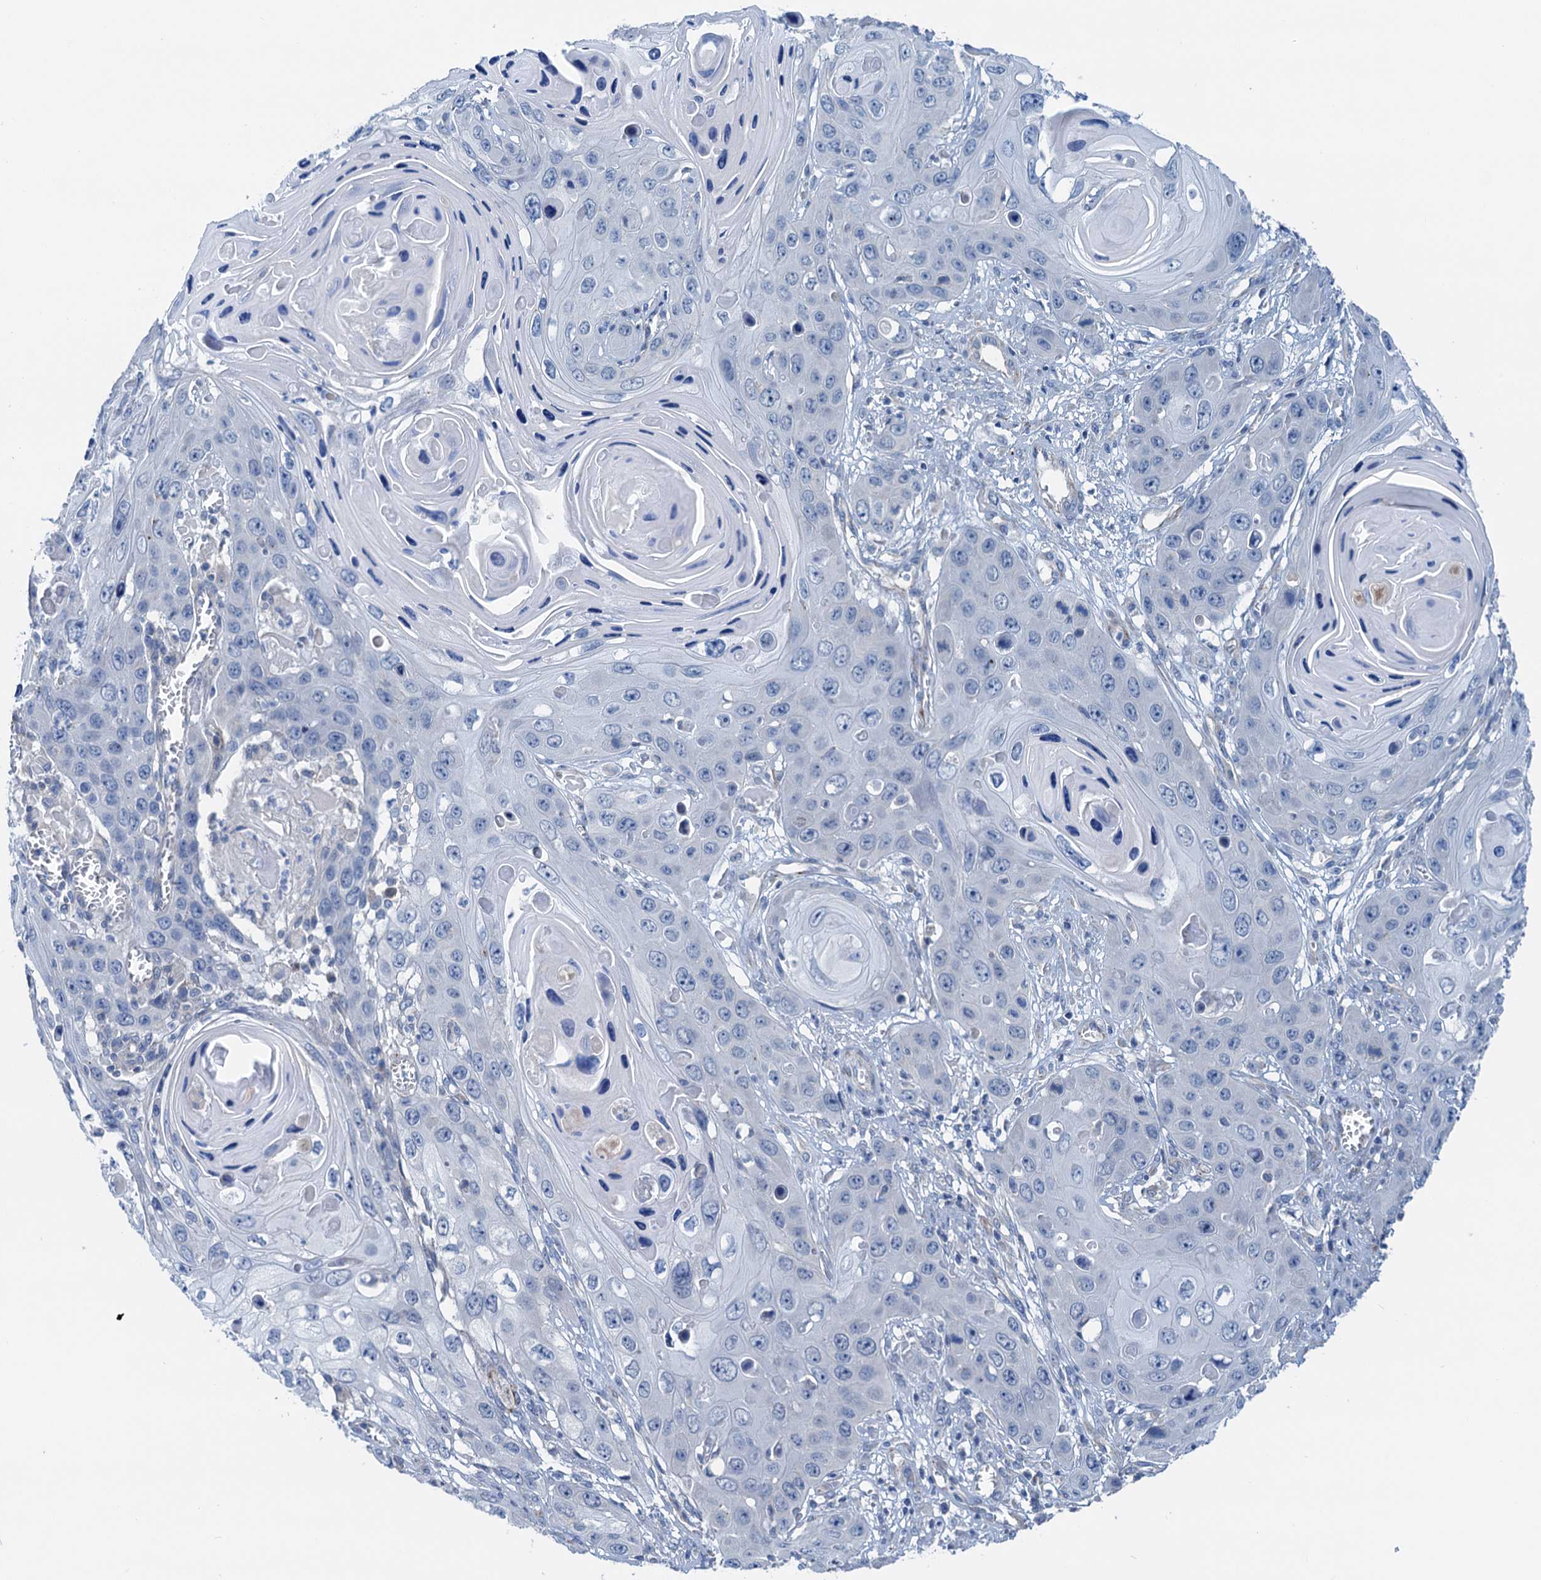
{"staining": {"intensity": "negative", "quantity": "none", "location": "none"}, "tissue": "skin cancer", "cell_type": "Tumor cells", "image_type": "cancer", "snomed": [{"axis": "morphology", "description": "Squamous cell carcinoma, NOS"}, {"axis": "topography", "description": "Skin"}], "caption": "The IHC histopathology image has no significant staining in tumor cells of skin cancer (squamous cell carcinoma) tissue. The staining is performed using DAB brown chromogen with nuclei counter-stained in using hematoxylin.", "gene": "ELAC1", "patient": {"sex": "male", "age": 55}}